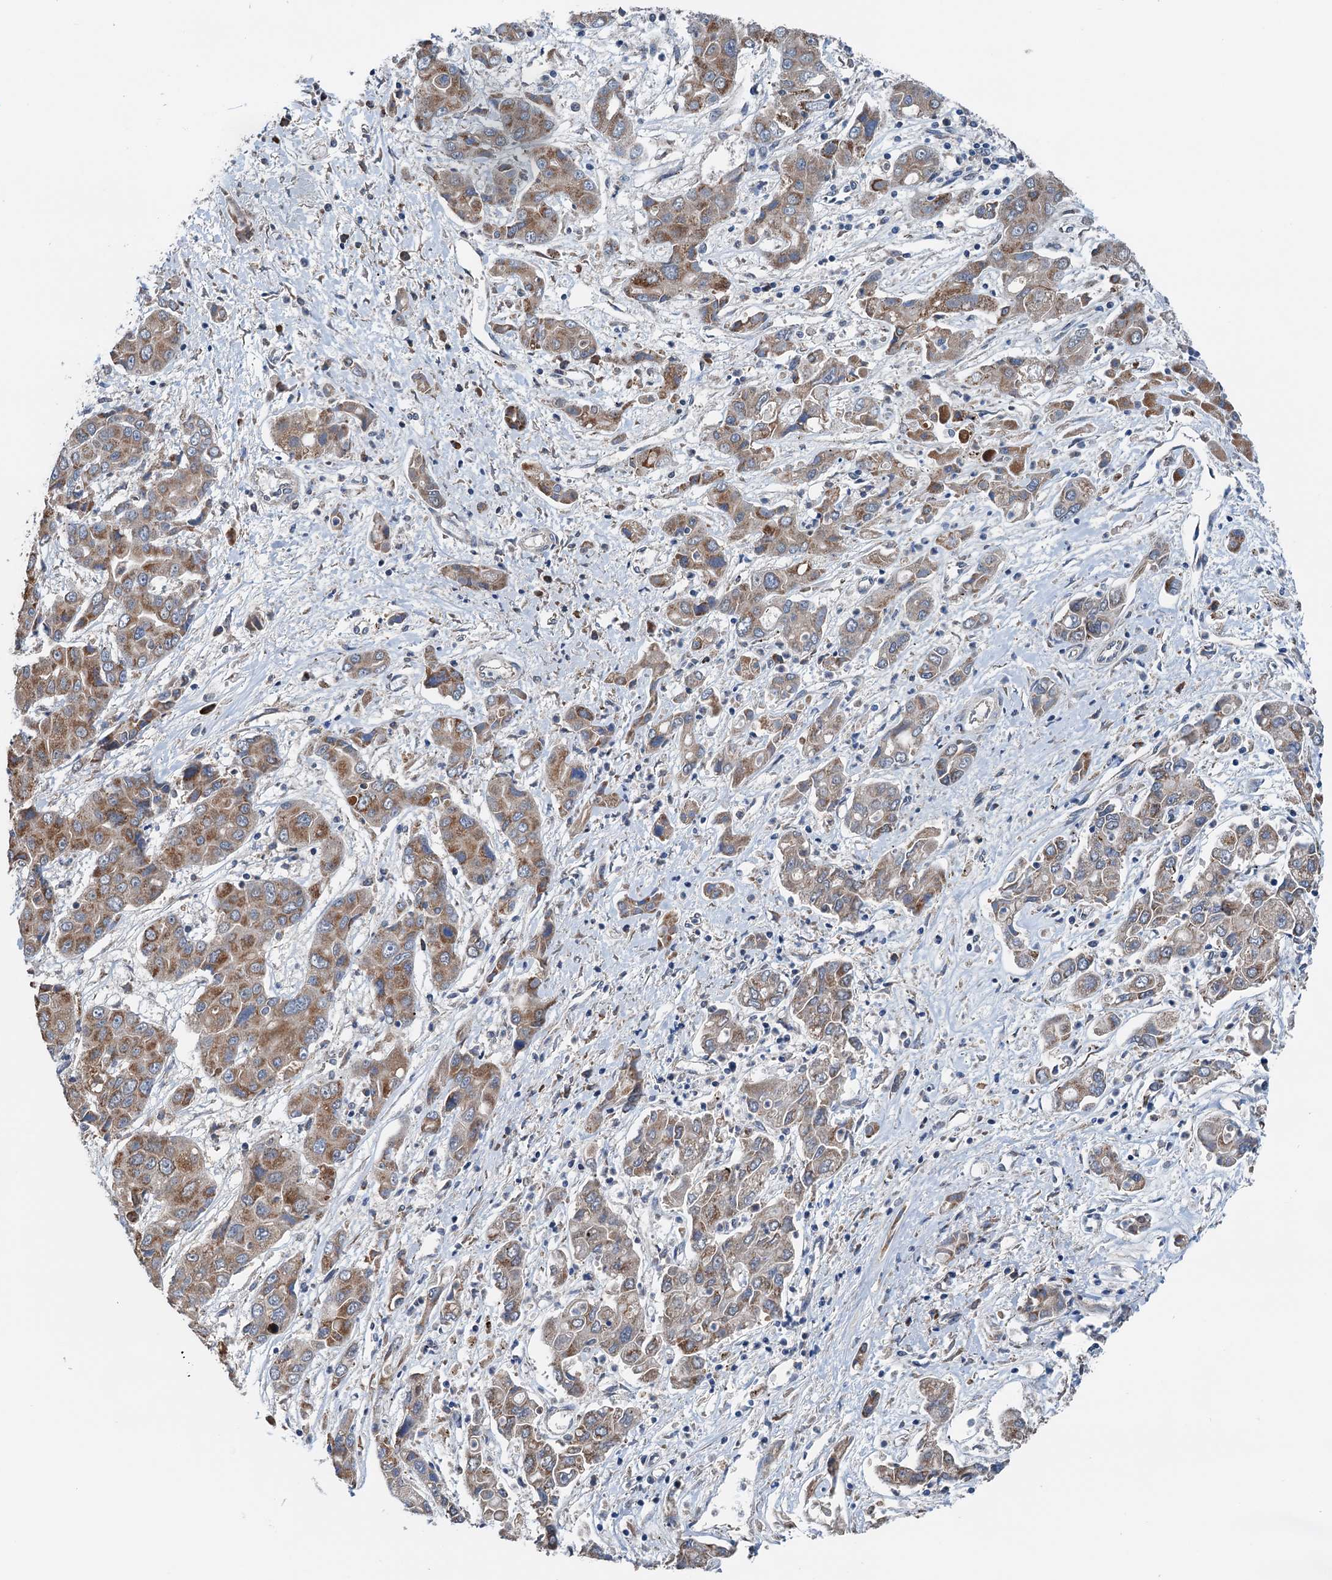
{"staining": {"intensity": "moderate", "quantity": ">75%", "location": "cytoplasmic/membranous"}, "tissue": "liver cancer", "cell_type": "Tumor cells", "image_type": "cancer", "snomed": [{"axis": "morphology", "description": "Cholangiocarcinoma"}, {"axis": "topography", "description": "Liver"}], "caption": "Immunohistochemical staining of liver cancer exhibits medium levels of moderate cytoplasmic/membranous protein positivity in about >75% of tumor cells.", "gene": "ELAC1", "patient": {"sex": "male", "age": 67}}